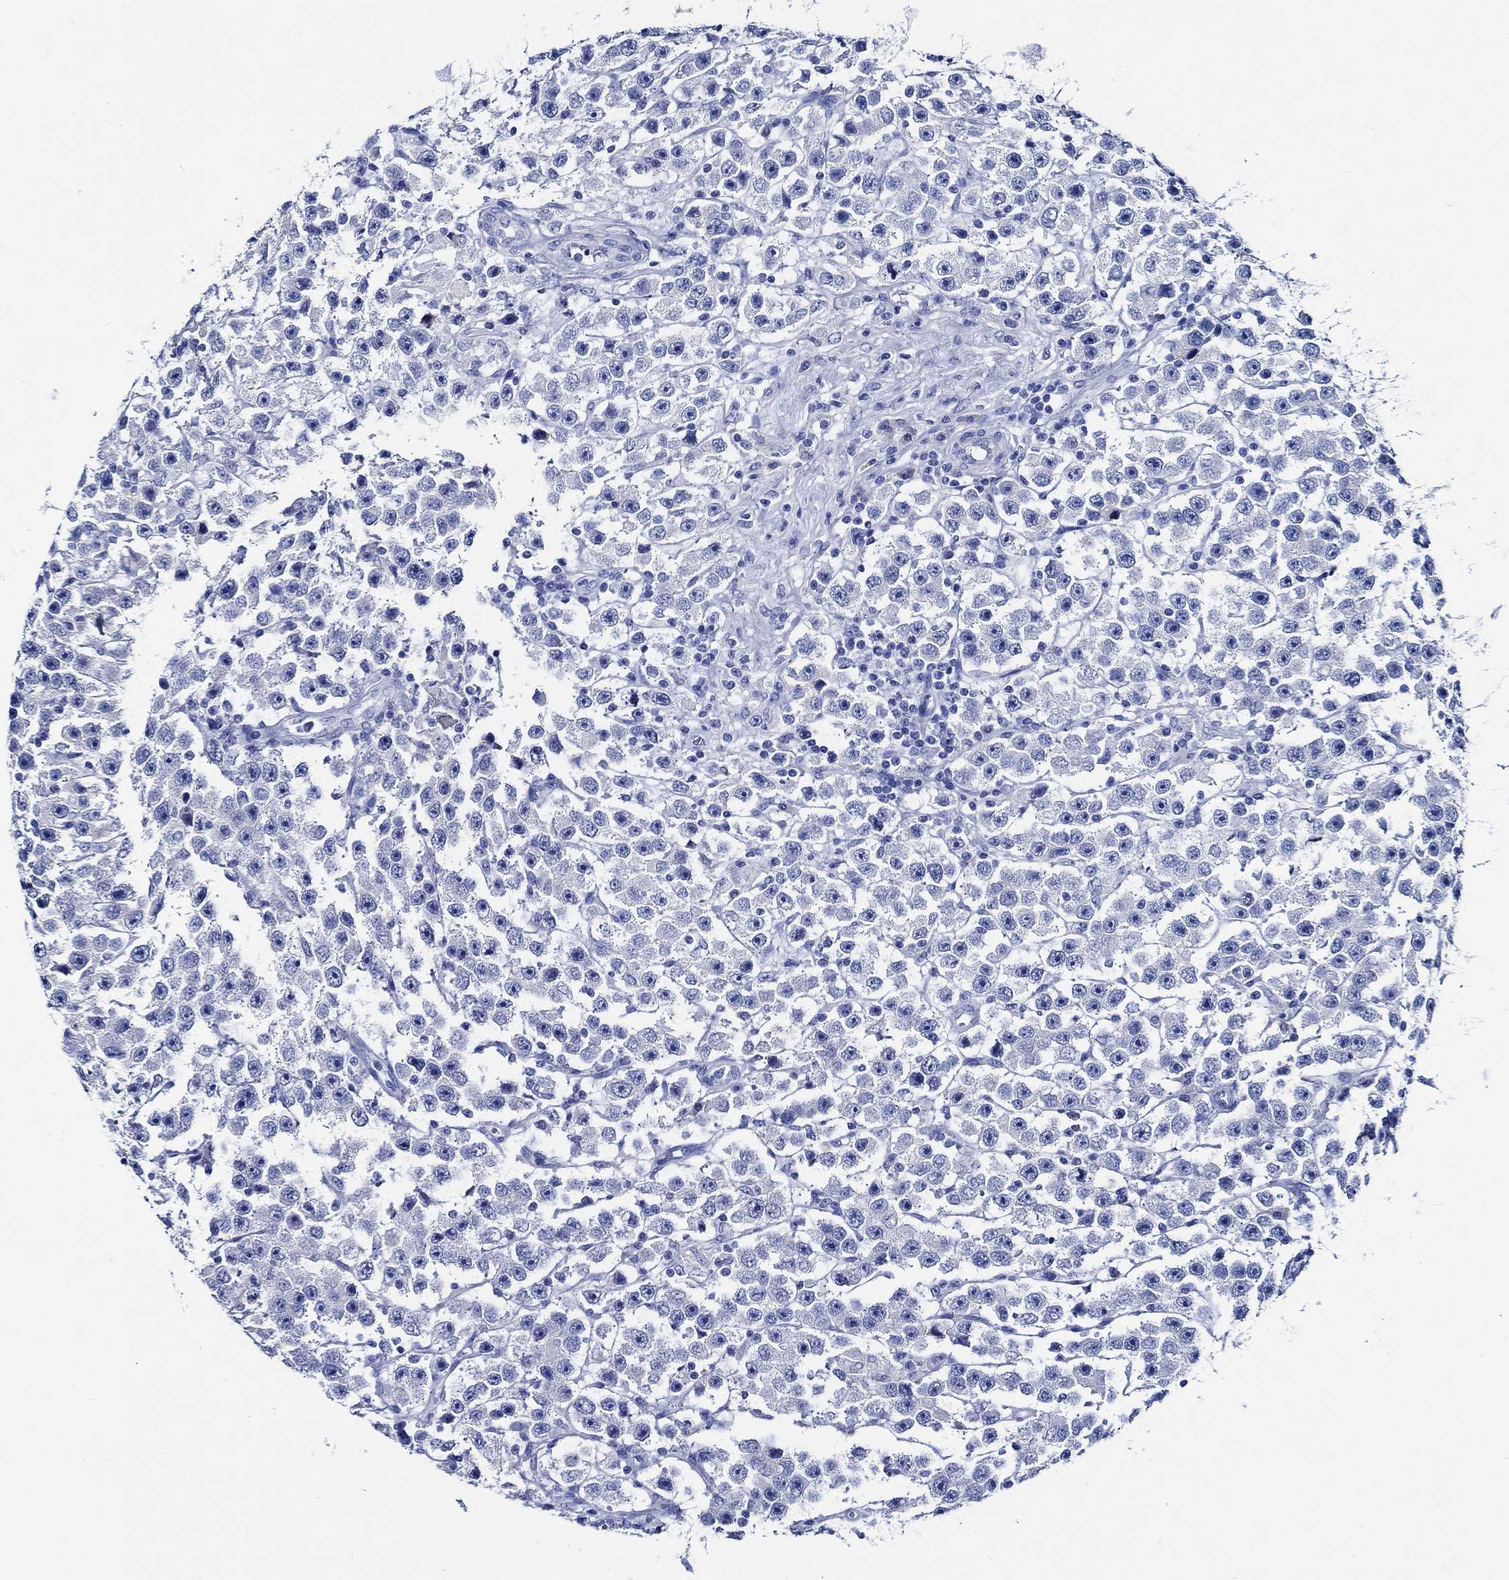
{"staining": {"intensity": "negative", "quantity": "none", "location": "none"}, "tissue": "testis cancer", "cell_type": "Tumor cells", "image_type": "cancer", "snomed": [{"axis": "morphology", "description": "Seminoma, NOS"}, {"axis": "topography", "description": "Testis"}], "caption": "Protein analysis of seminoma (testis) demonstrates no significant expression in tumor cells. Nuclei are stained in blue.", "gene": "WDR62", "patient": {"sex": "male", "age": 45}}